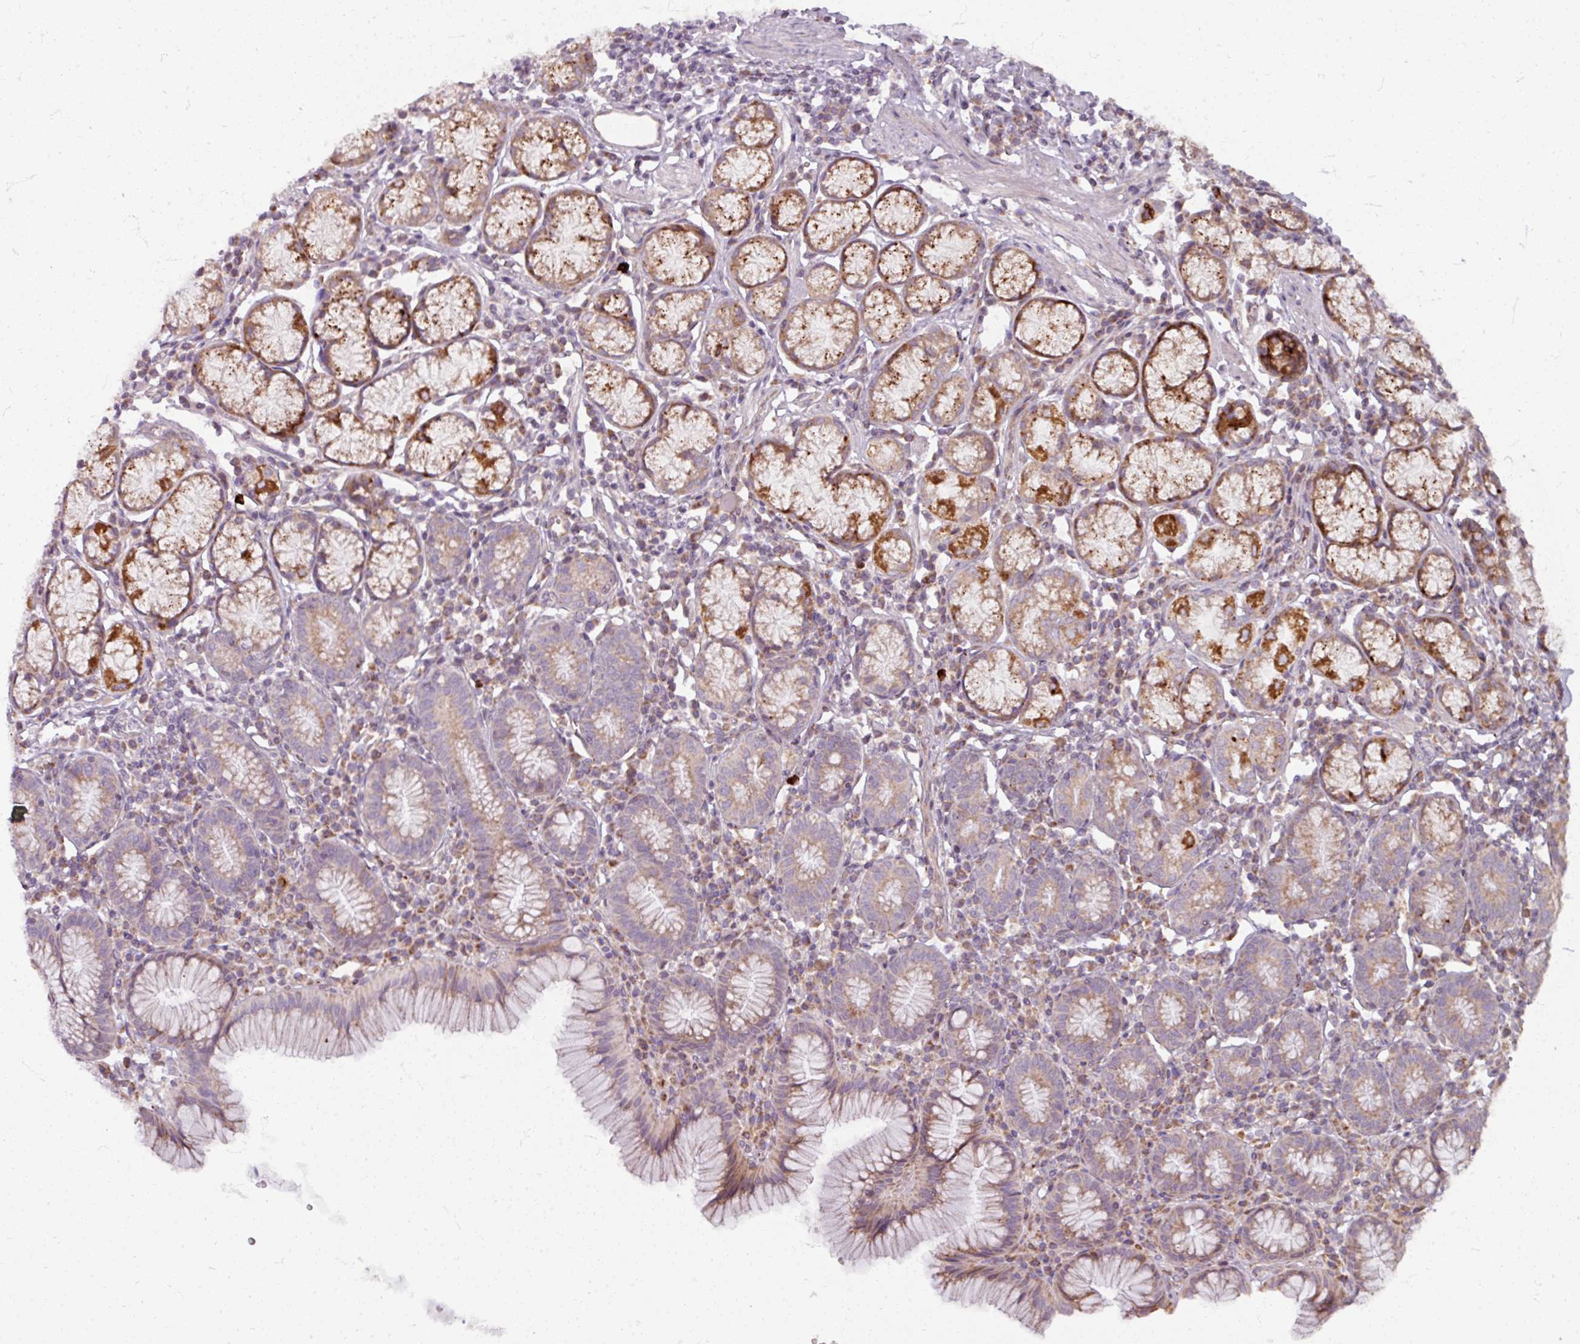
{"staining": {"intensity": "strong", "quantity": "25%-75%", "location": "cytoplasmic/membranous"}, "tissue": "stomach", "cell_type": "Glandular cells", "image_type": "normal", "snomed": [{"axis": "morphology", "description": "Normal tissue, NOS"}, {"axis": "topography", "description": "Stomach"}], "caption": "Glandular cells display strong cytoplasmic/membranous expression in approximately 25%-75% of cells in benign stomach.", "gene": "MAGT1", "patient": {"sex": "male", "age": 55}}